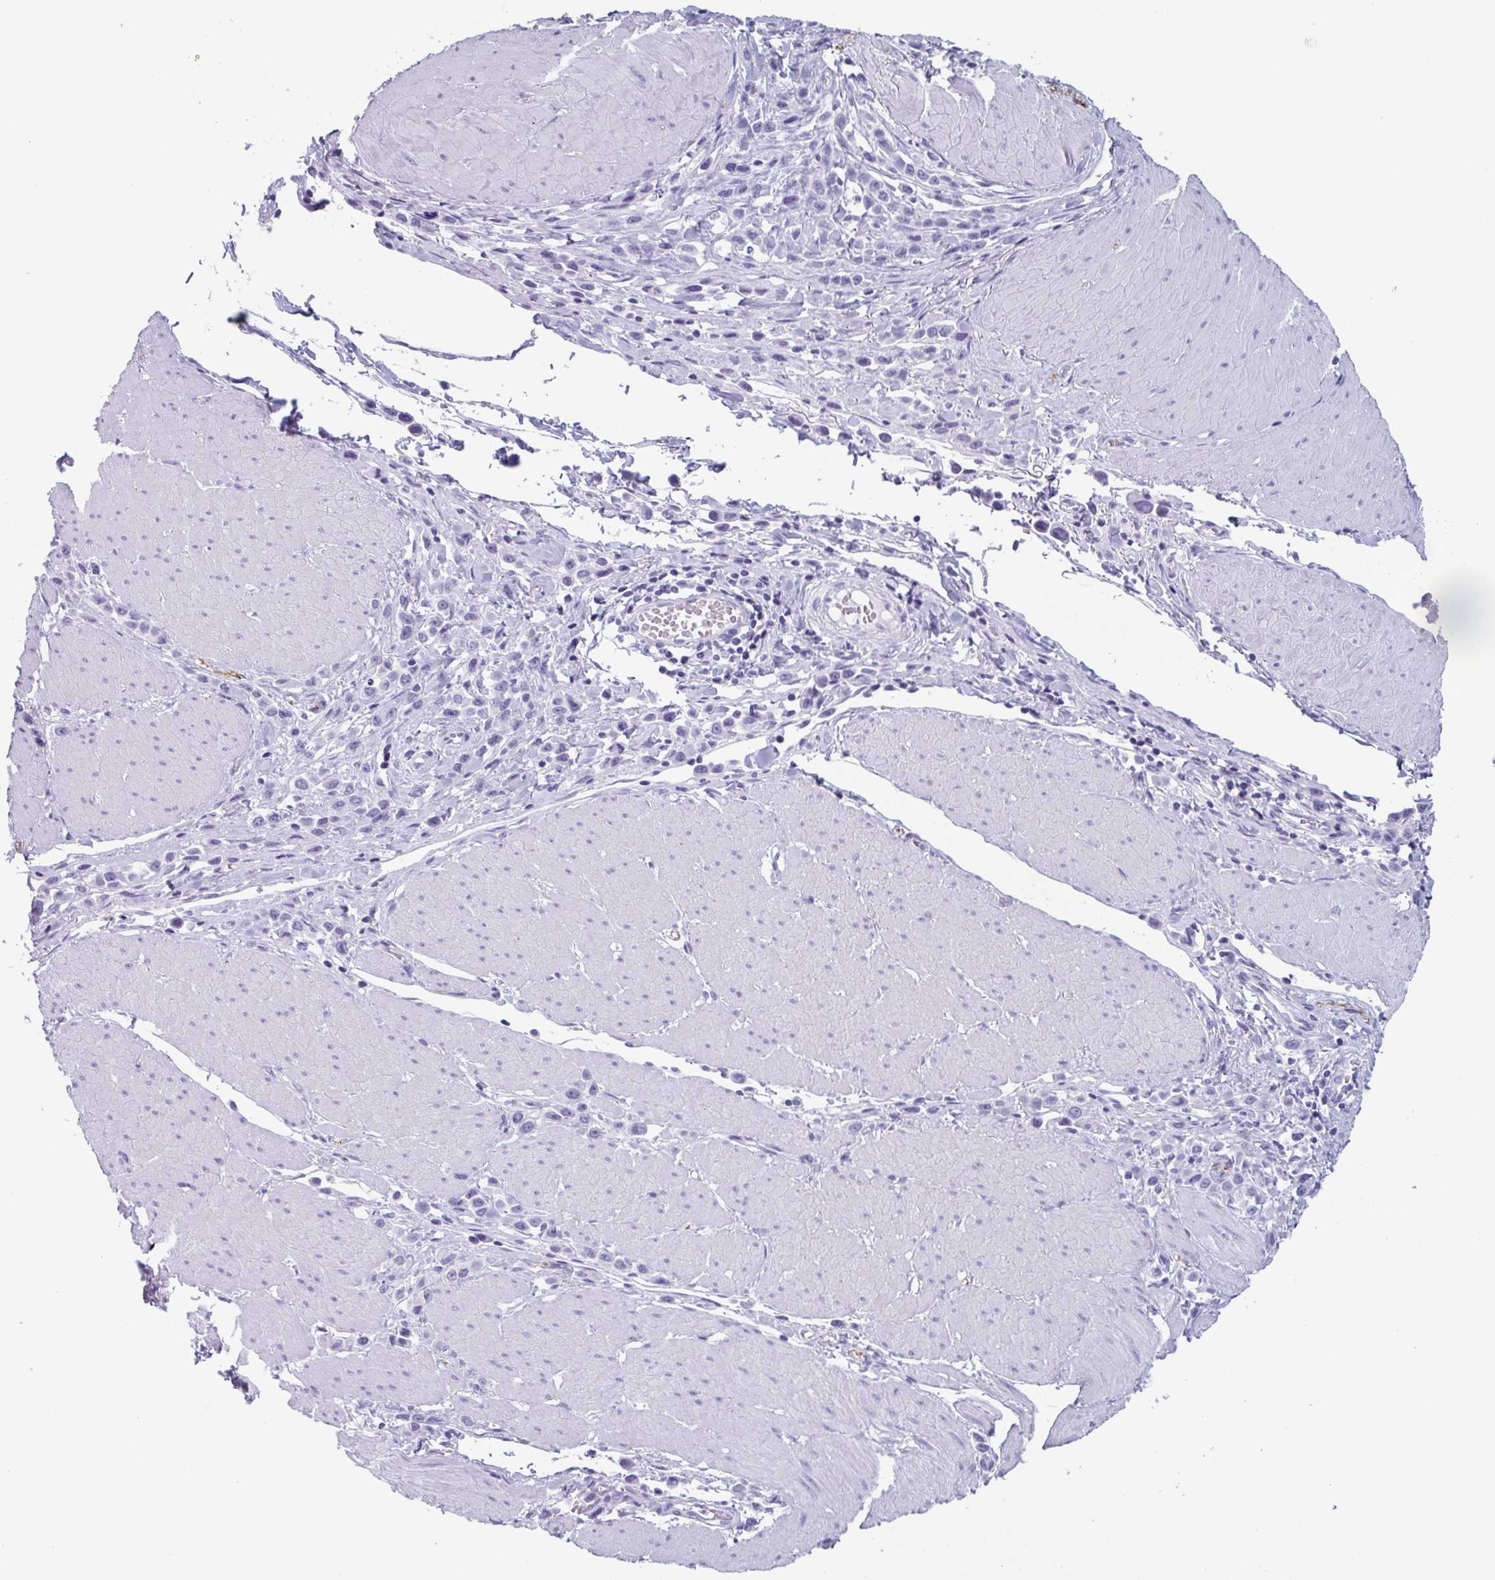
{"staining": {"intensity": "negative", "quantity": "none", "location": "none"}, "tissue": "stomach cancer", "cell_type": "Tumor cells", "image_type": "cancer", "snomed": [{"axis": "morphology", "description": "Adenocarcinoma, NOS"}, {"axis": "topography", "description": "Stomach"}], "caption": "A high-resolution image shows immunohistochemistry (IHC) staining of stomach cancer (adenocarcinoma), which exhibits no significant expression in tumor cells.", "gene": "BPI", "patient": {"sex": "male", "age": 47}}